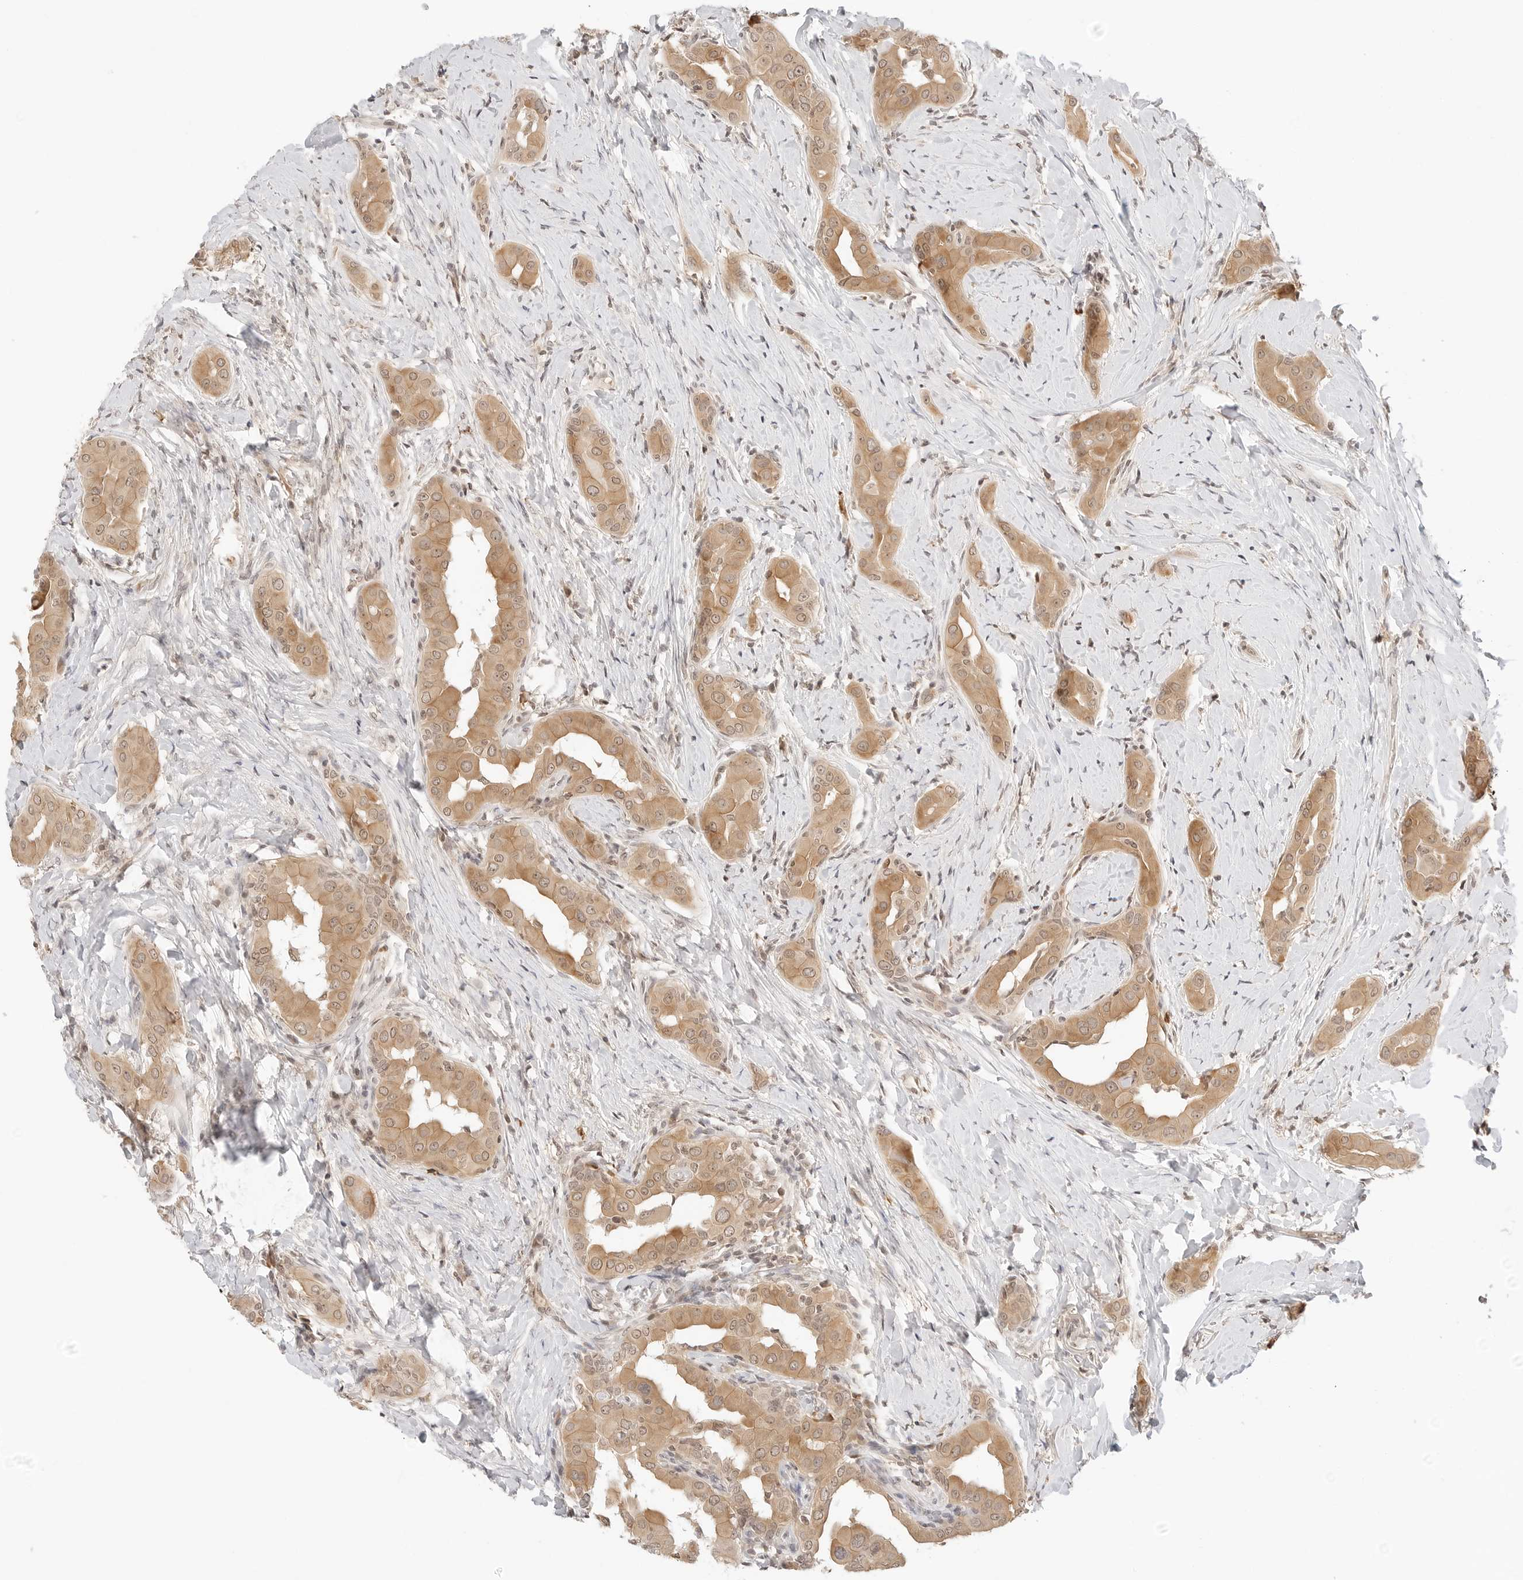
{"staining": {"intensity": "moderate", "quantity": ">75%", "location": "cytoplasmic/membranous,nuclear"}, "tissue": "thyroid cancer", "cell_type": "Tumor cells", "image_type": "cancer", "snomed": [{"axis": "morphology", "description": "Papillary adenocarcinoma, NOS"}, {"axis": "topography", "description": "Thyroid gland"}], "caption": "IHC of human thyroid cancer reveals medium levels of moderate cytoplasmic/membranous and nuclear staining in about >75% of tumor cells. (Stains: DAB (3,3'-diaminobenzidine) in brown, nuclei in blue, Microscopy: brightfield microscopy at high magnification).", "gene": "SEPTIN4", "patient": {"sex": "male", "age": 33}}